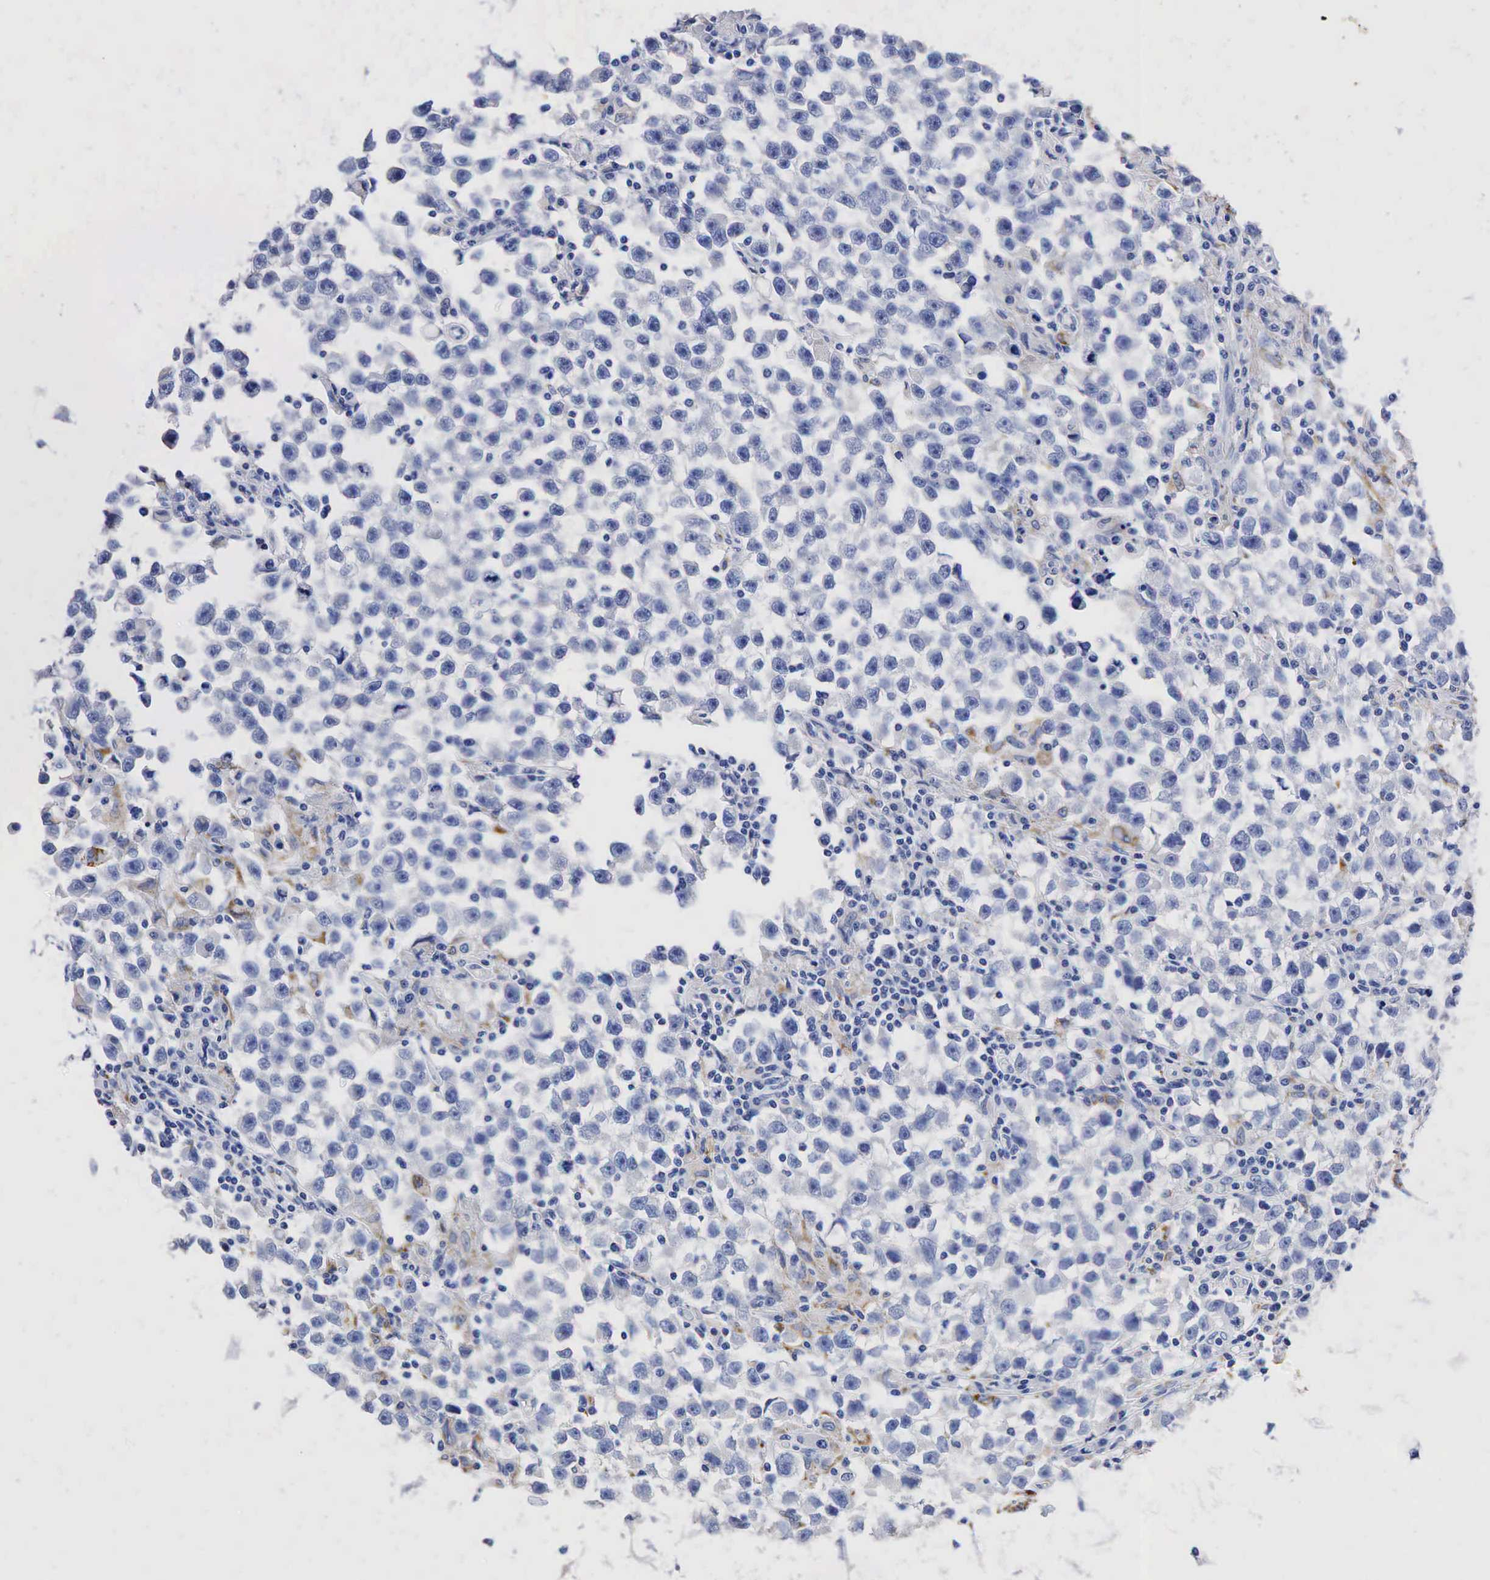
{"staining": {"intensity": "weak", "quantity": "<25%", "location": "cytoplasmic/membranous"}, "tissue": "testis cancer", "cell_type": "Tumor cells", "image_type": "cancer", "snomed": [{"axis": "morphology", "description": "Seminoma, NOS"}, {"axis": "topography", "description": "Testis"}], "caption": "IHC of testis cancer (seminoma) reveals no expression in tumor cells.", "gene": "SYP", "patient": {"sex": "male", "age": 33}}